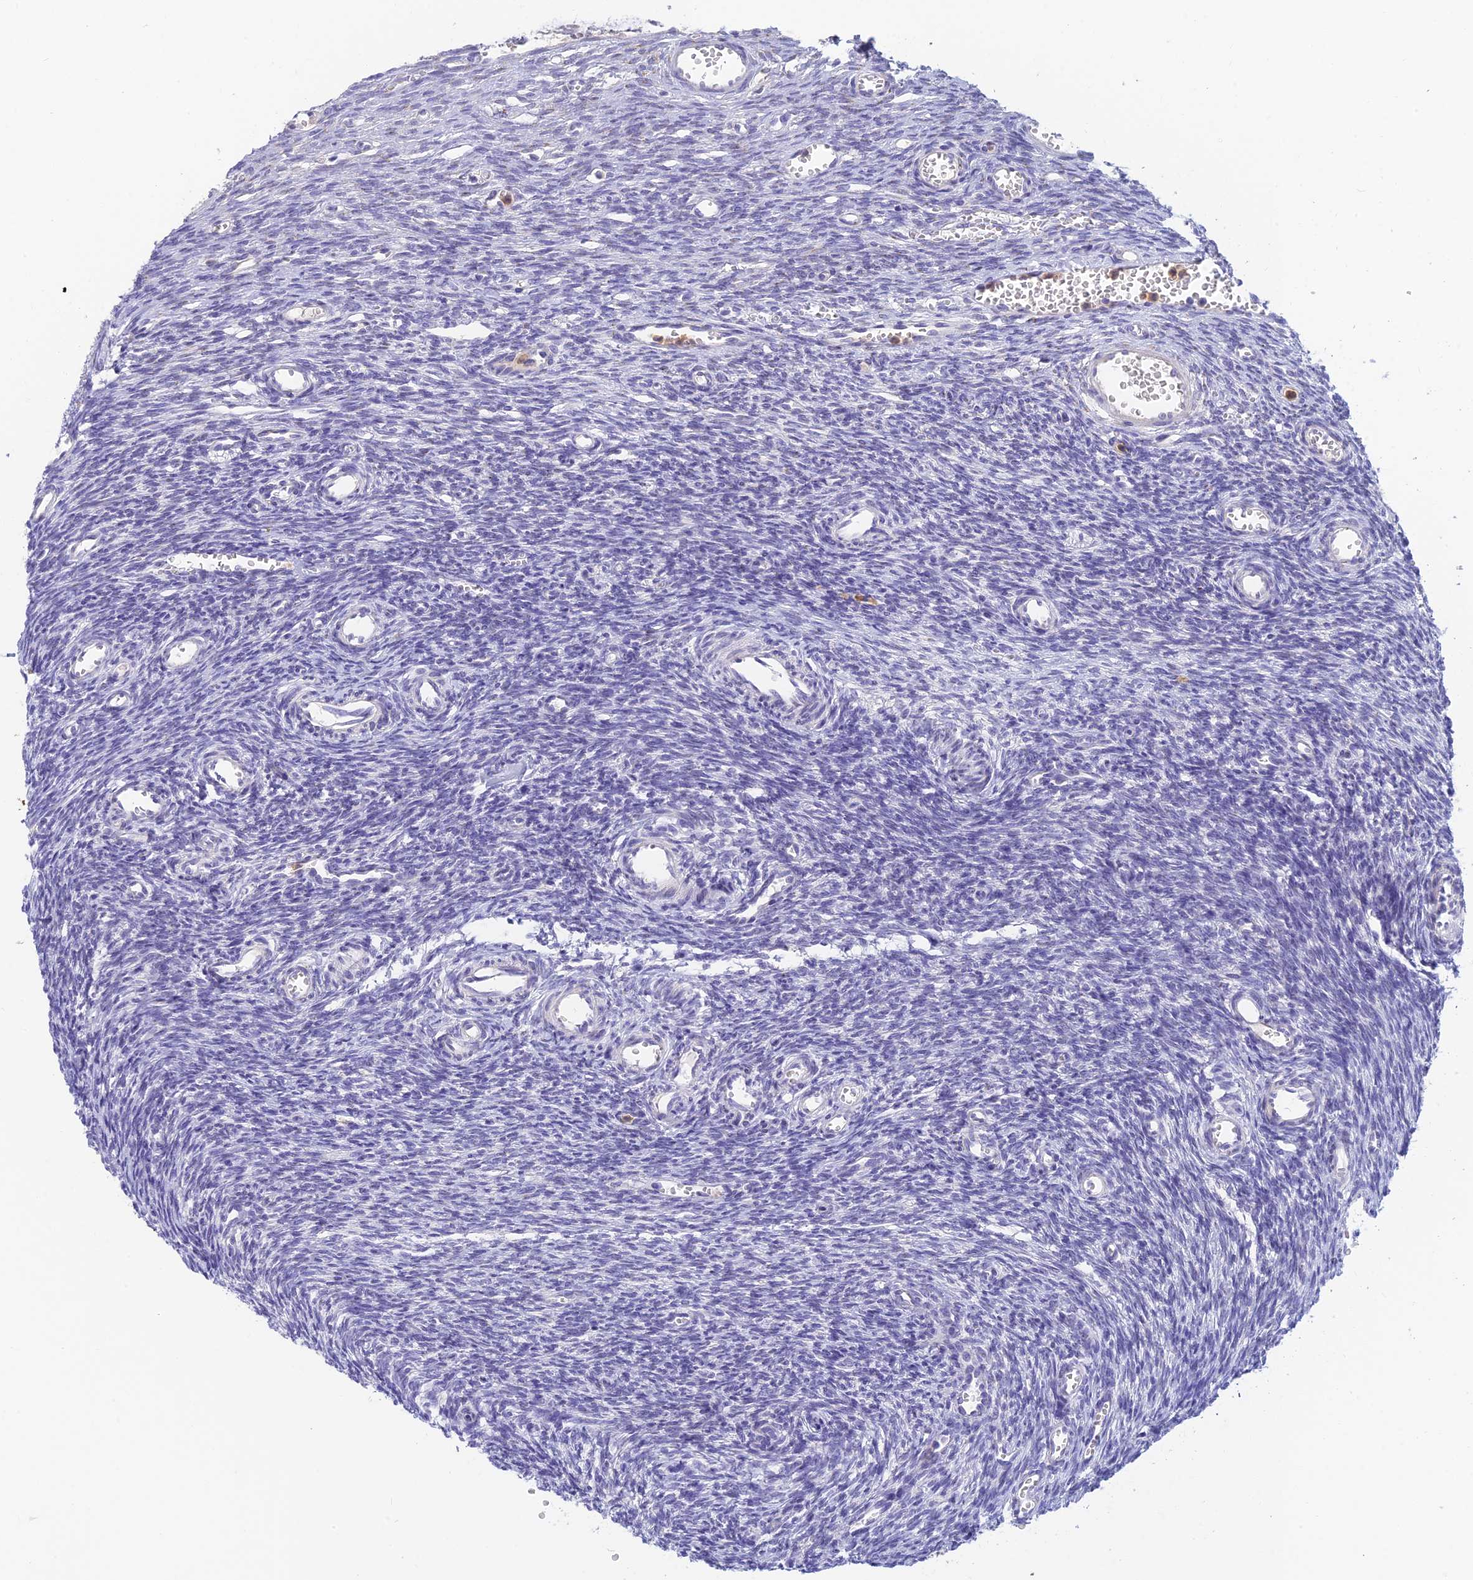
{"staining": {"intensity": "negative", "quantity": "none", "location": "none"}, "tissue": "ovary", "cell_type": "Ovarian stroma cells", "image_type": "normal", "snomed": [{"axis": "morphology", "description": "Normal tissue, NOS"}, {"axis": "topography", "description": "Ovary"}], "caption": "A high-resolution micrograph shows immunohistochemistry staining of unremarkable ovary, which shows no significant expression in ovarian stroma cells. The staining is performed using DAB (3,3'-diaminobenzidine) brown chromogen with nuclei counter-stained in using hematoxylin.", "gene": "INTS13", "patient": {"sex": "female", "age": 39}}